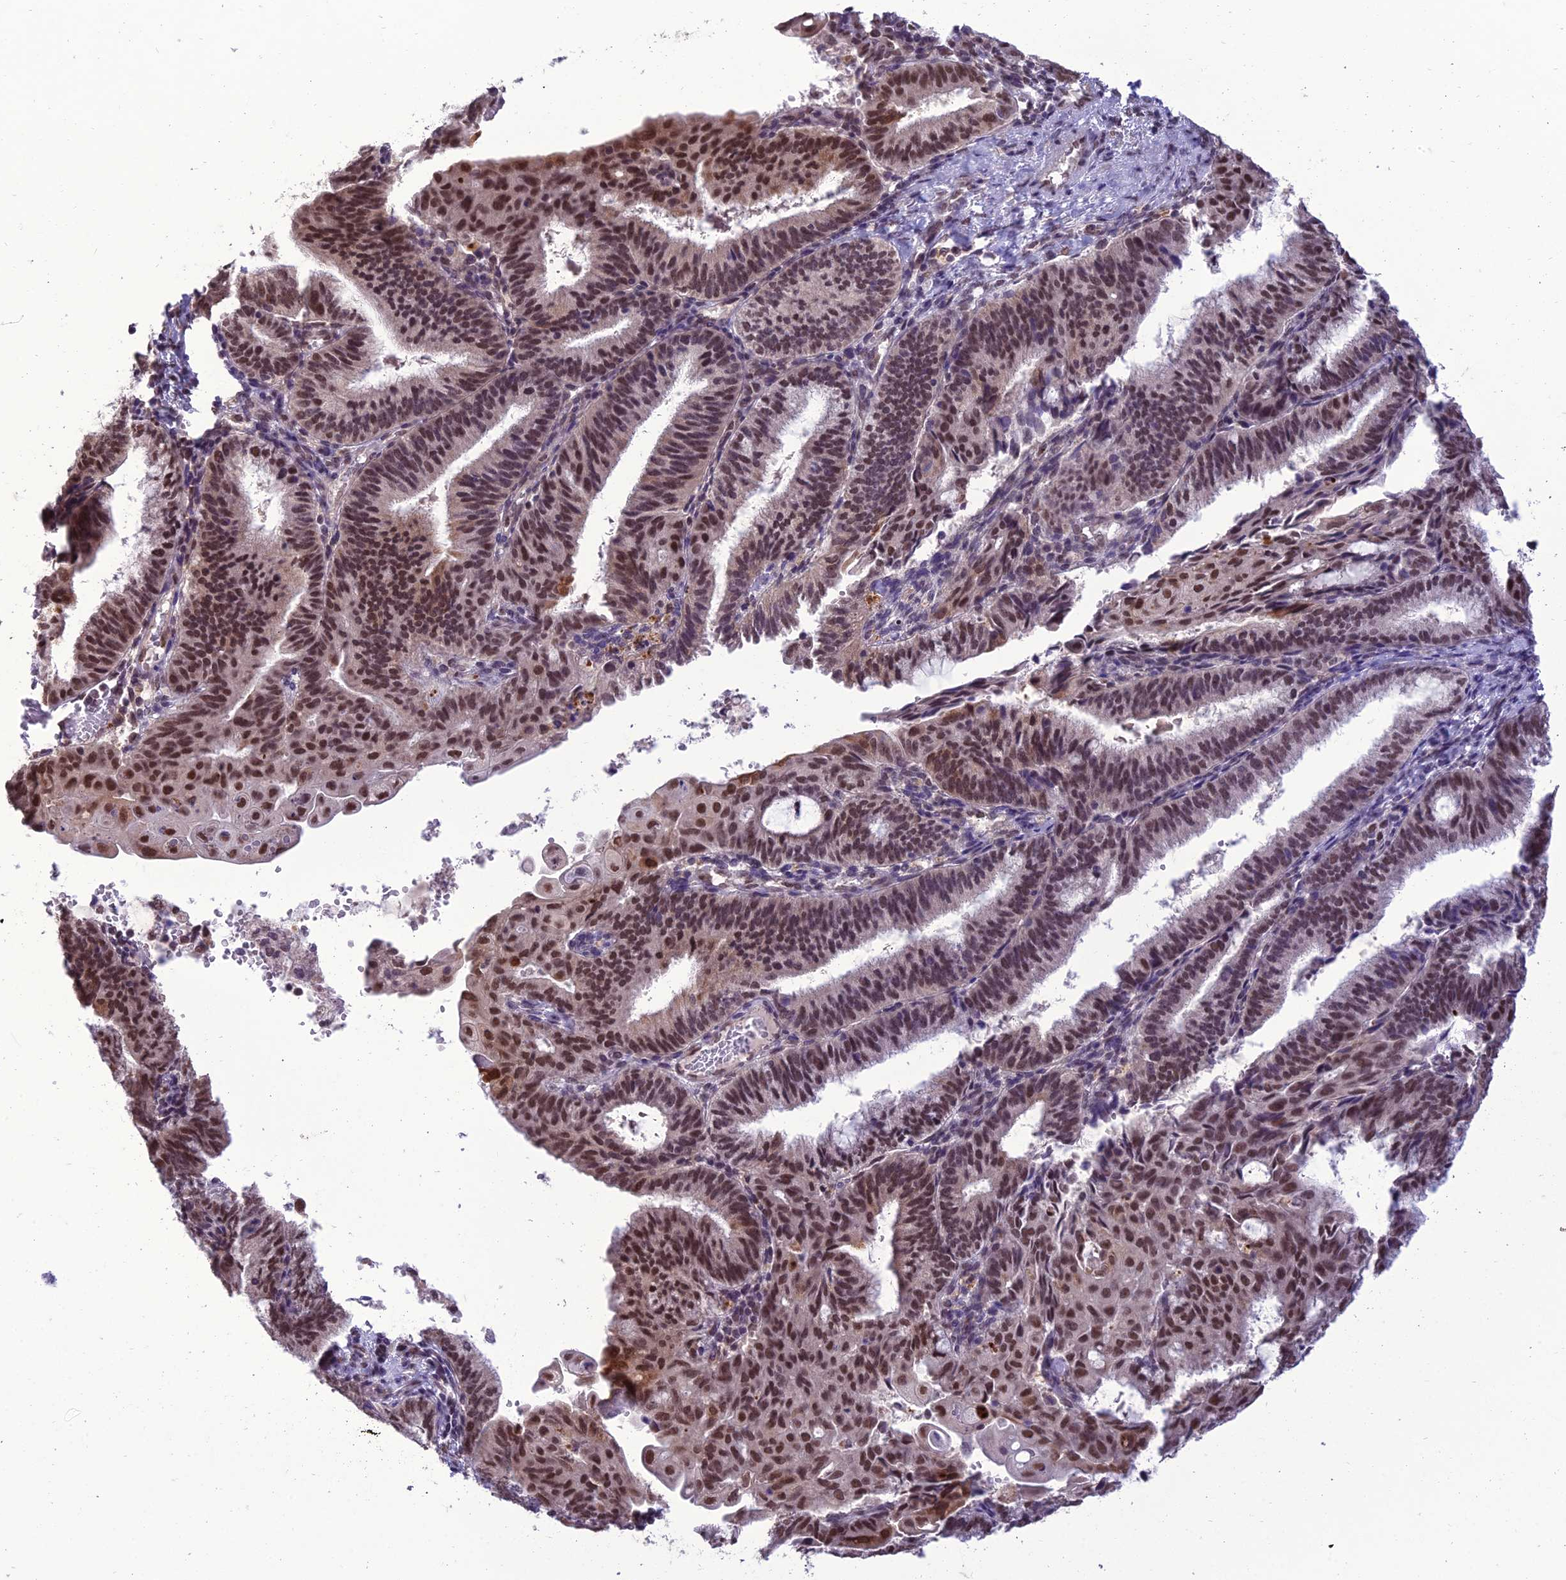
{"staining": {"intensity": "moderate", "quantity": ">75%", "location": "nuclear"}, "tissue": "endometrial cancer", "cell_type": "Tumor cells", "image_type": "cancer", "snomed": [{"axis": "morphology", "description": "Adenocarcinoma, NOS"}, {"axis": "topography", "description": "Endometrium"}], "caption": "Protein expression analysis of human adenocarcinoma (endometrial) reveals moderate nuclear positivity in approximately >75% of tumor cells.", "gene": "RANBP3", "patient": {"sex": "female", "age": 49}}